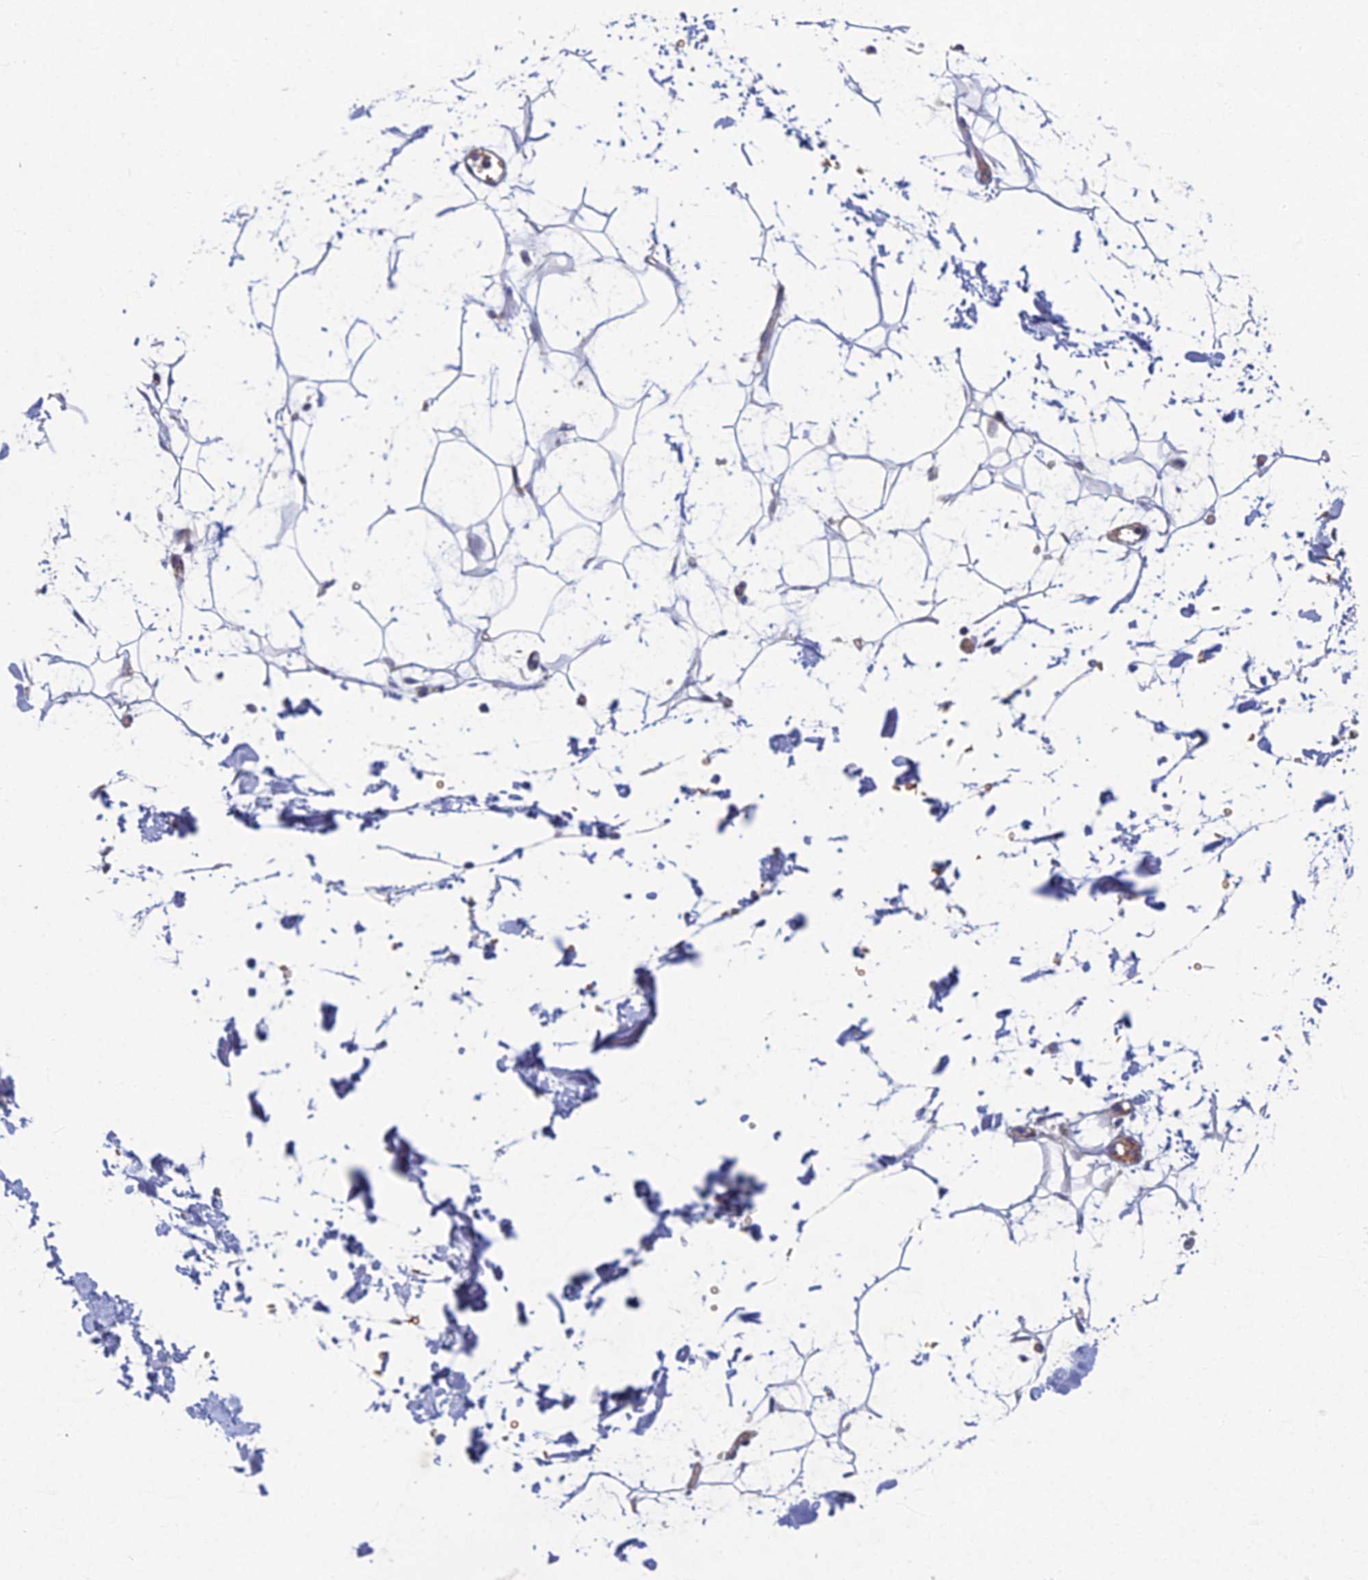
{"staining": {"intensity": "negative", "quantity": "none", "location": "none"}, "tissue": "adipose tissue", "cell_type": "Adipocytes", "image_type": "normal", "snomed": [{"axis": "morphology", "description": "Normal tissue, NOS"}, {"axis": "topography", "description": "Soft tissue"}], "caption": "A micrograph of human adipose tissue is negative for staining in adipocytes. The staining is performed using DAB (3,3'-diaminobenzidine) brown chromogen with nuclei counter-stained in using hematoxylin.", "gene": "RHBDL2", "patient": {"sex": "male", "age": 72}}